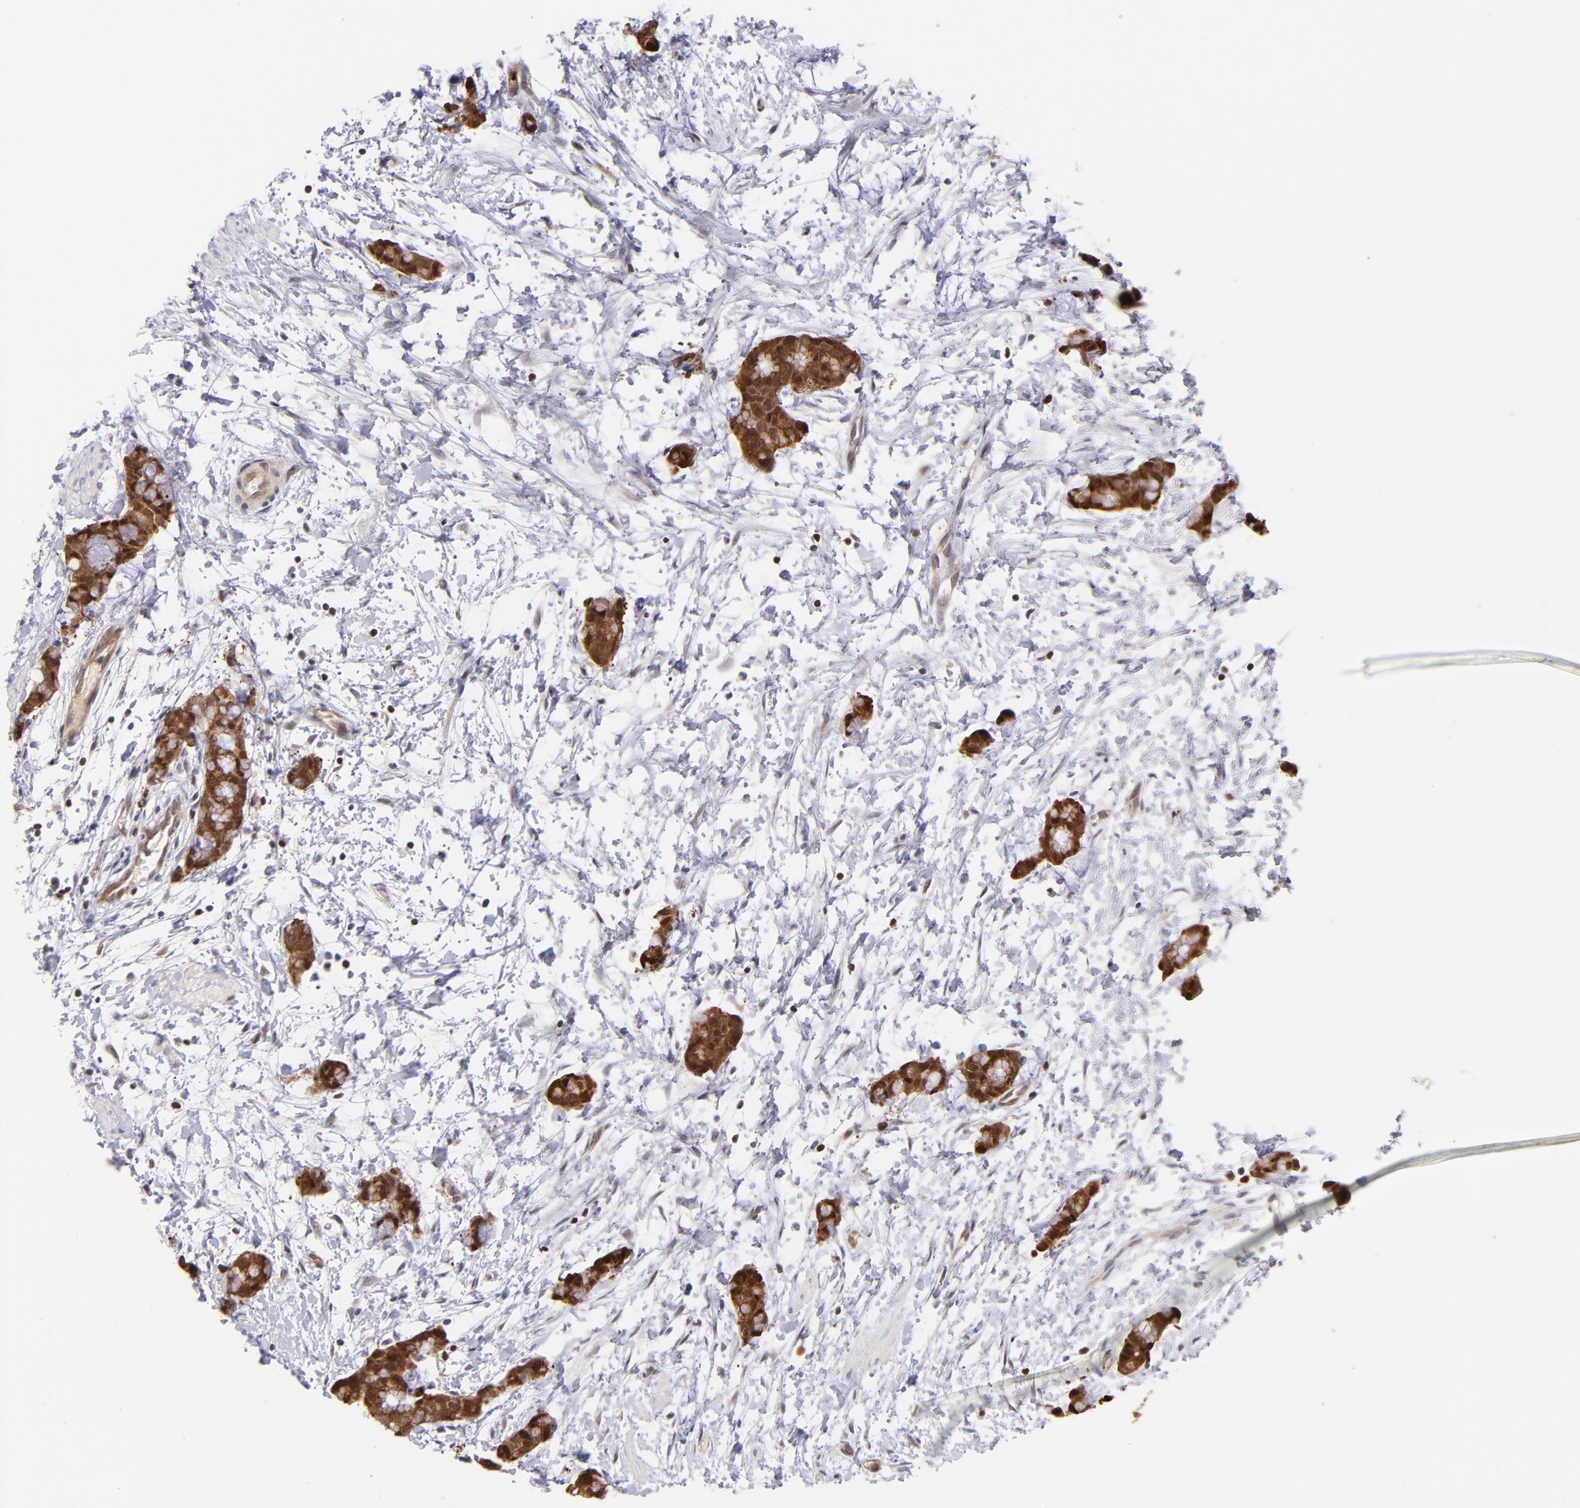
{"staining": {"intensity": "strong", "quantity": ">75%", "location": "cytoplasmic/membranous,nuclear"}, "tissue": "colorectal cancer", "cell_type": "Tumor cells", "image_type": "cancer", "snomed": [{"axis": "morphology", "description": "Adenocarcinoma, NOS"}, {"axis": "topography", "description": "Colon"}], "caption": "Immunohistochemistry (IHC) of human adenocarcinoma (colorectal) displays high levels of strong cytoplasmic/membranous and nuclear positivity in approximately >75% of tumor cells. The protein of interest is stained brown, and the nuclei are stained in blue (DAB (3,3'-diaminobenzidine) IHC with brightfield microscopy, high magnification).", "gene": "YWHAB", "patient": {"sex": "male", "age": 14}}